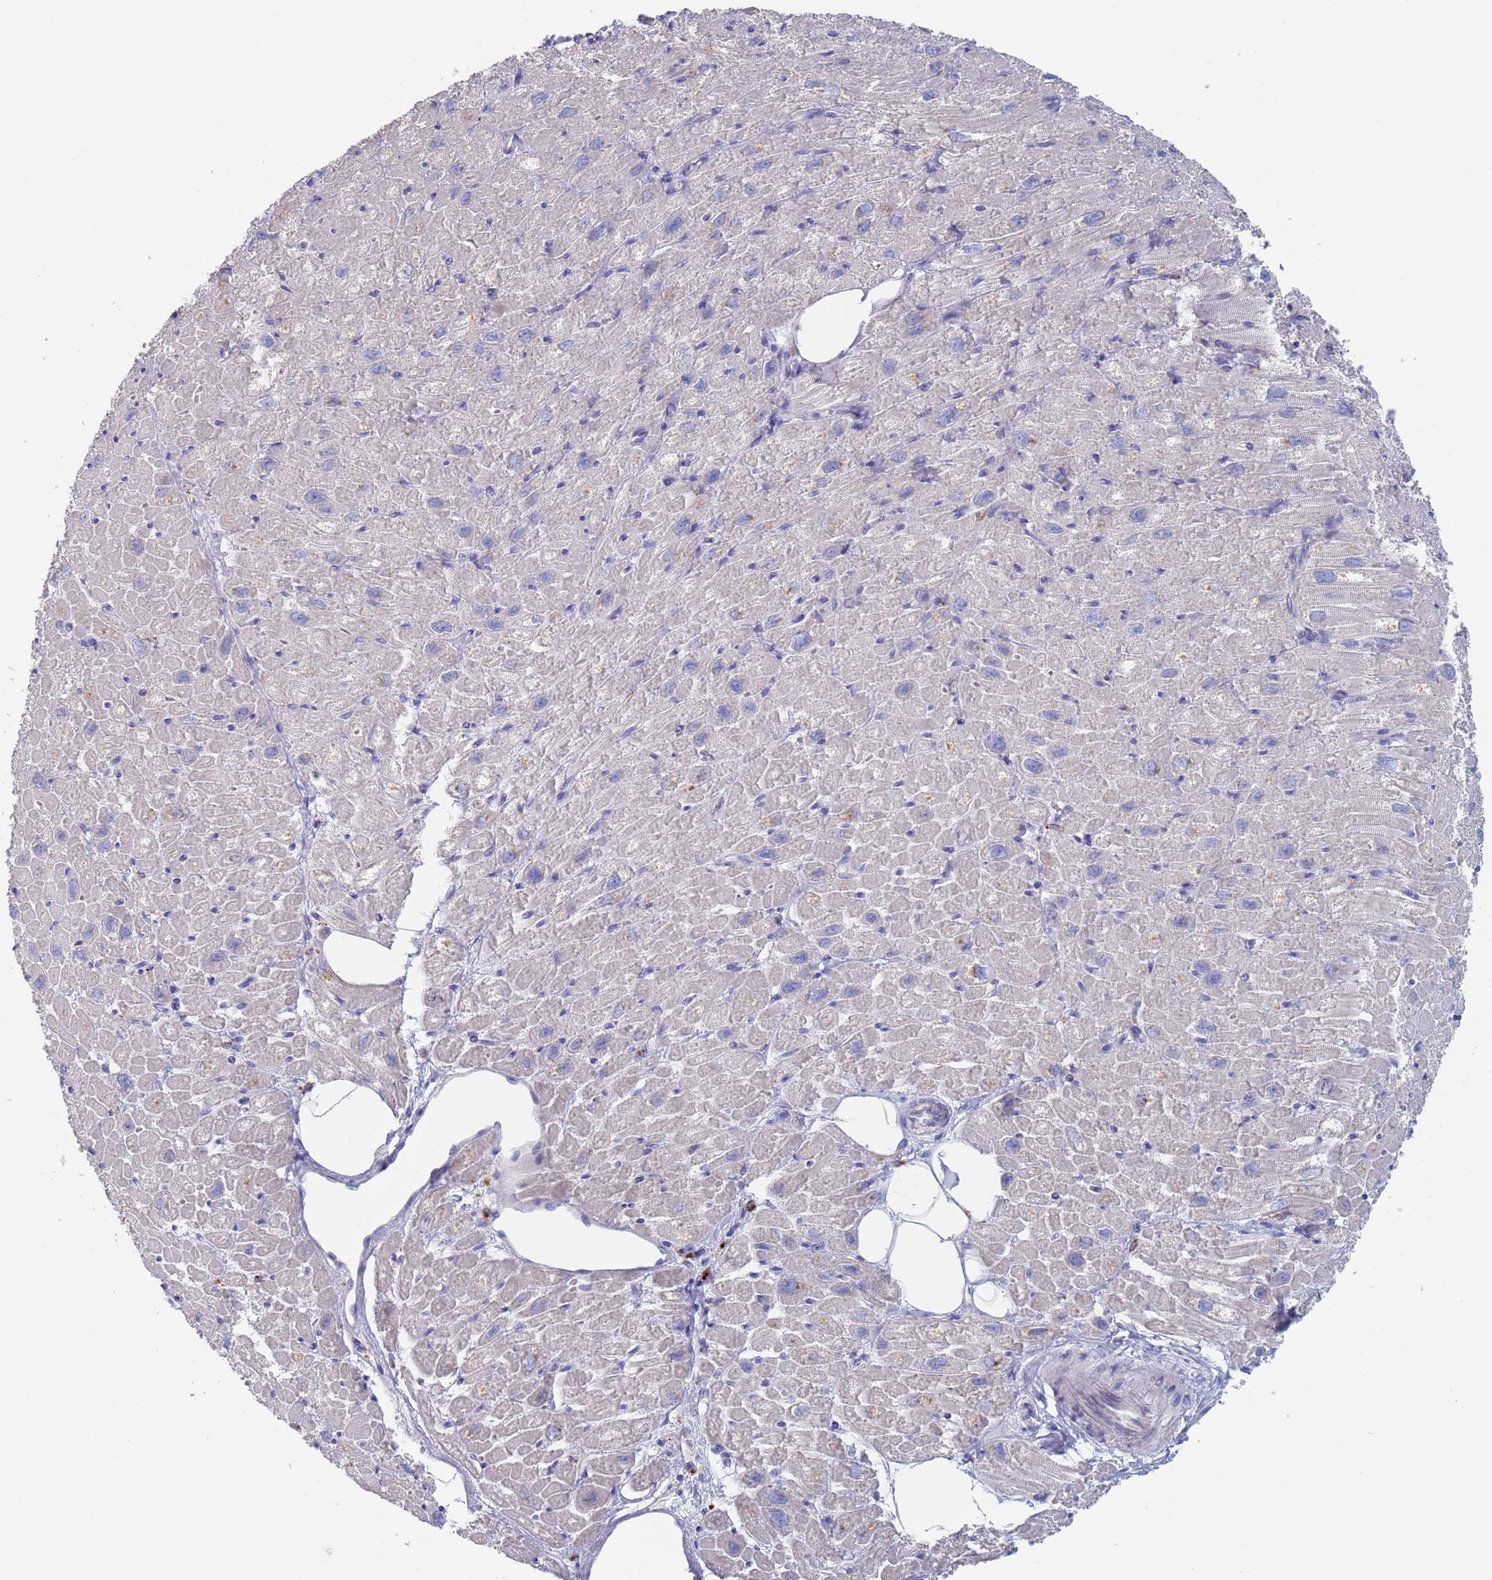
{"staining": {"intensity": "weak", "quantity": "<25%", "location": "cytoplasmic/membranous"}, "tissue": "heart muscle", "cell_type": "Cardiomyocytes", "image_type": "normal", "snomed": [{"axis": "morphology", "description": "Normal tissue, NOS"}, {"axis": "topography", "description": "Heart"}], "caption": "The image shows no significant staining in cardiomyocytes of heart muscle.", "gene": "FUCA1", "patient": {"sex": "male", "age": 50}}